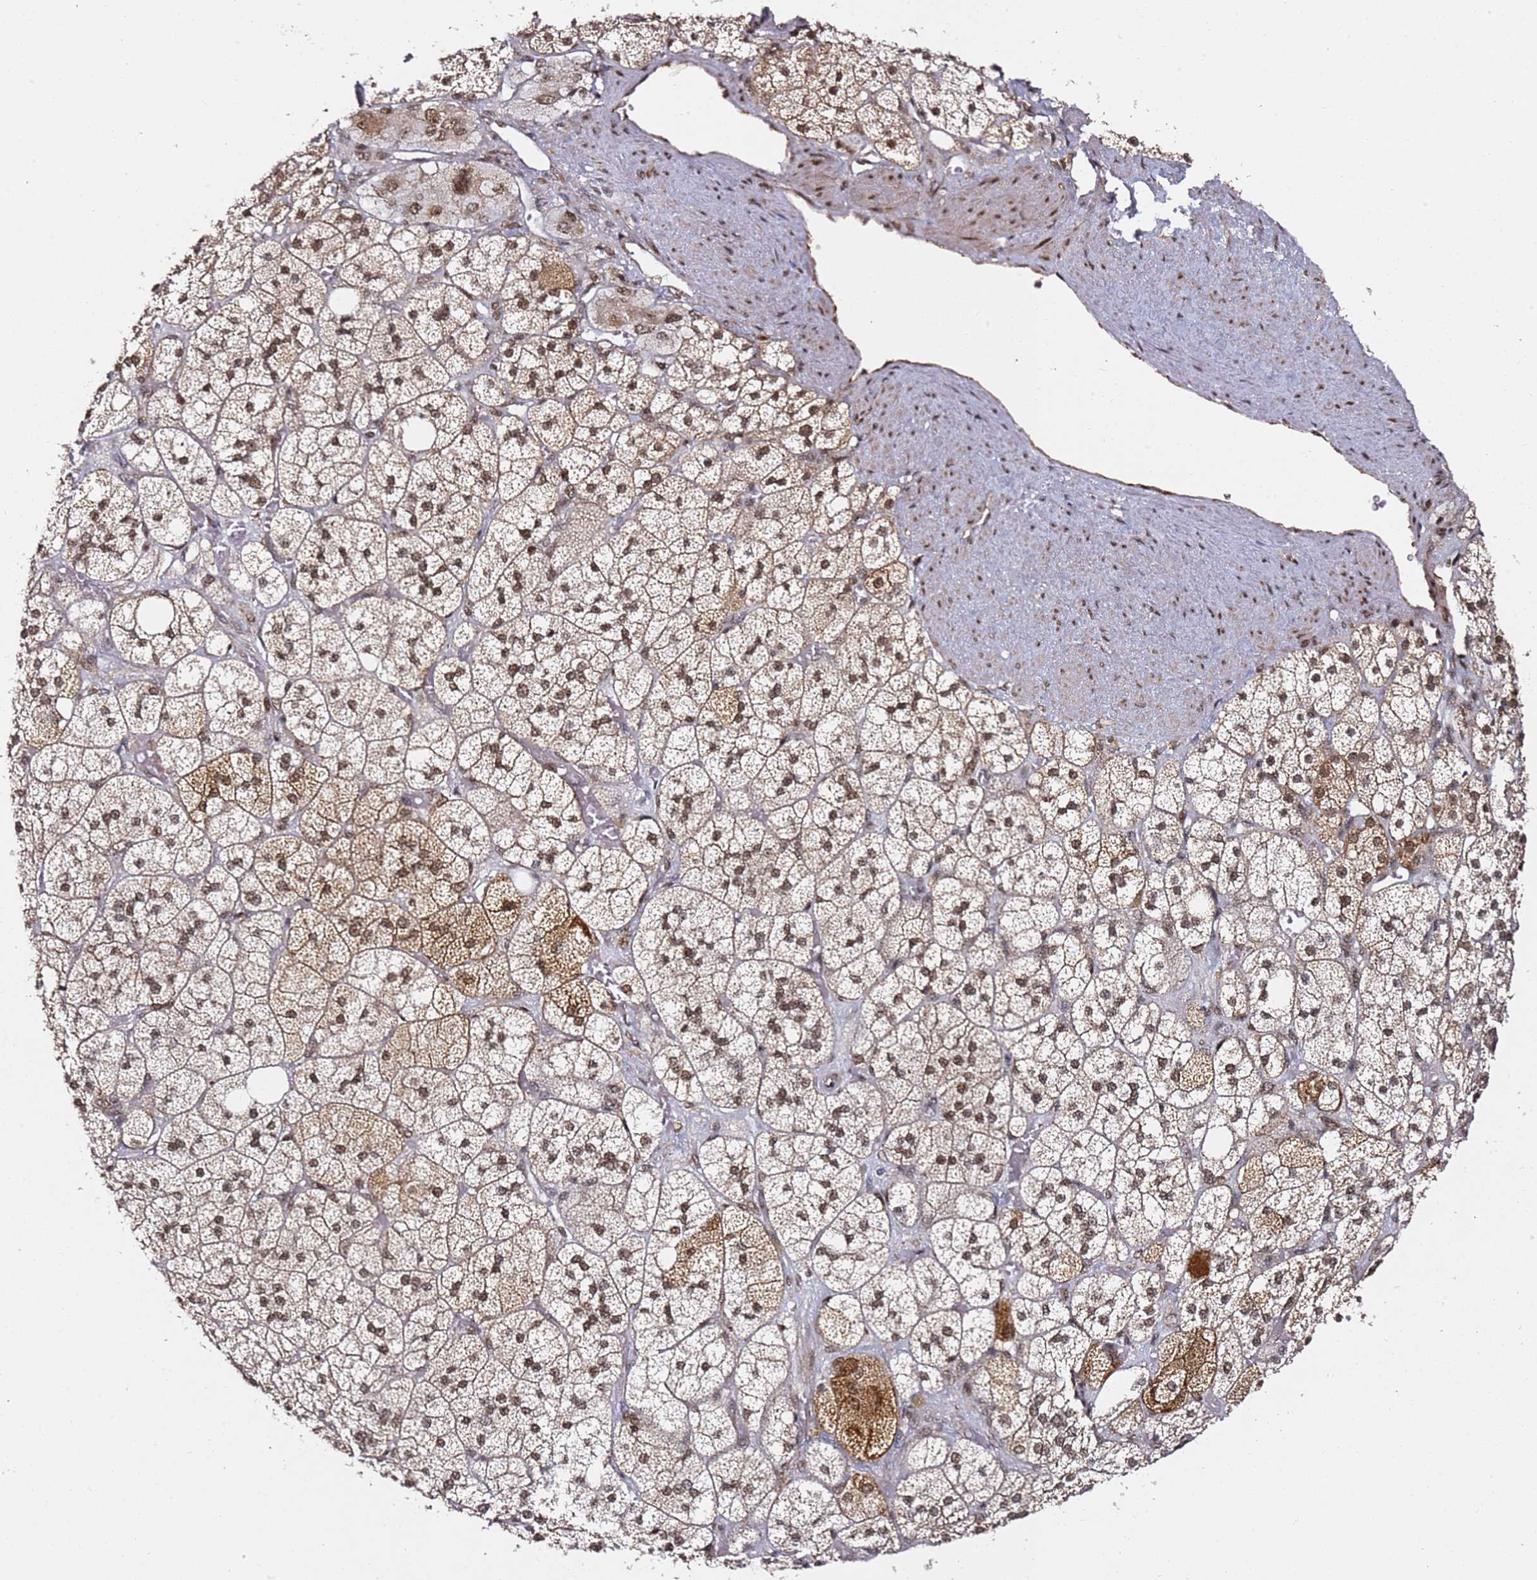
{"staining": {"intensity": "strong", "quantity": ">75%", "location": "cytoplasmic/membranous,nuclear"}, "tissue": "adrenal gland", "cell_type": "Glandular cells", "image_type": "normal", "snomed": [{"axis": "morphology", "description": "Normal tissue, NOS"}, {"axis": "topography", "description": "Adrenal gland"}], "caption": "Immunohistochemistry of benign human adrenal gland exhibits high levels of strong cytoplasmic/membranous,nuclear positivity in about >75% of glandular cells.", "gene": "TP53AIP1", "patient": {"sex": "male", "age": 61}}